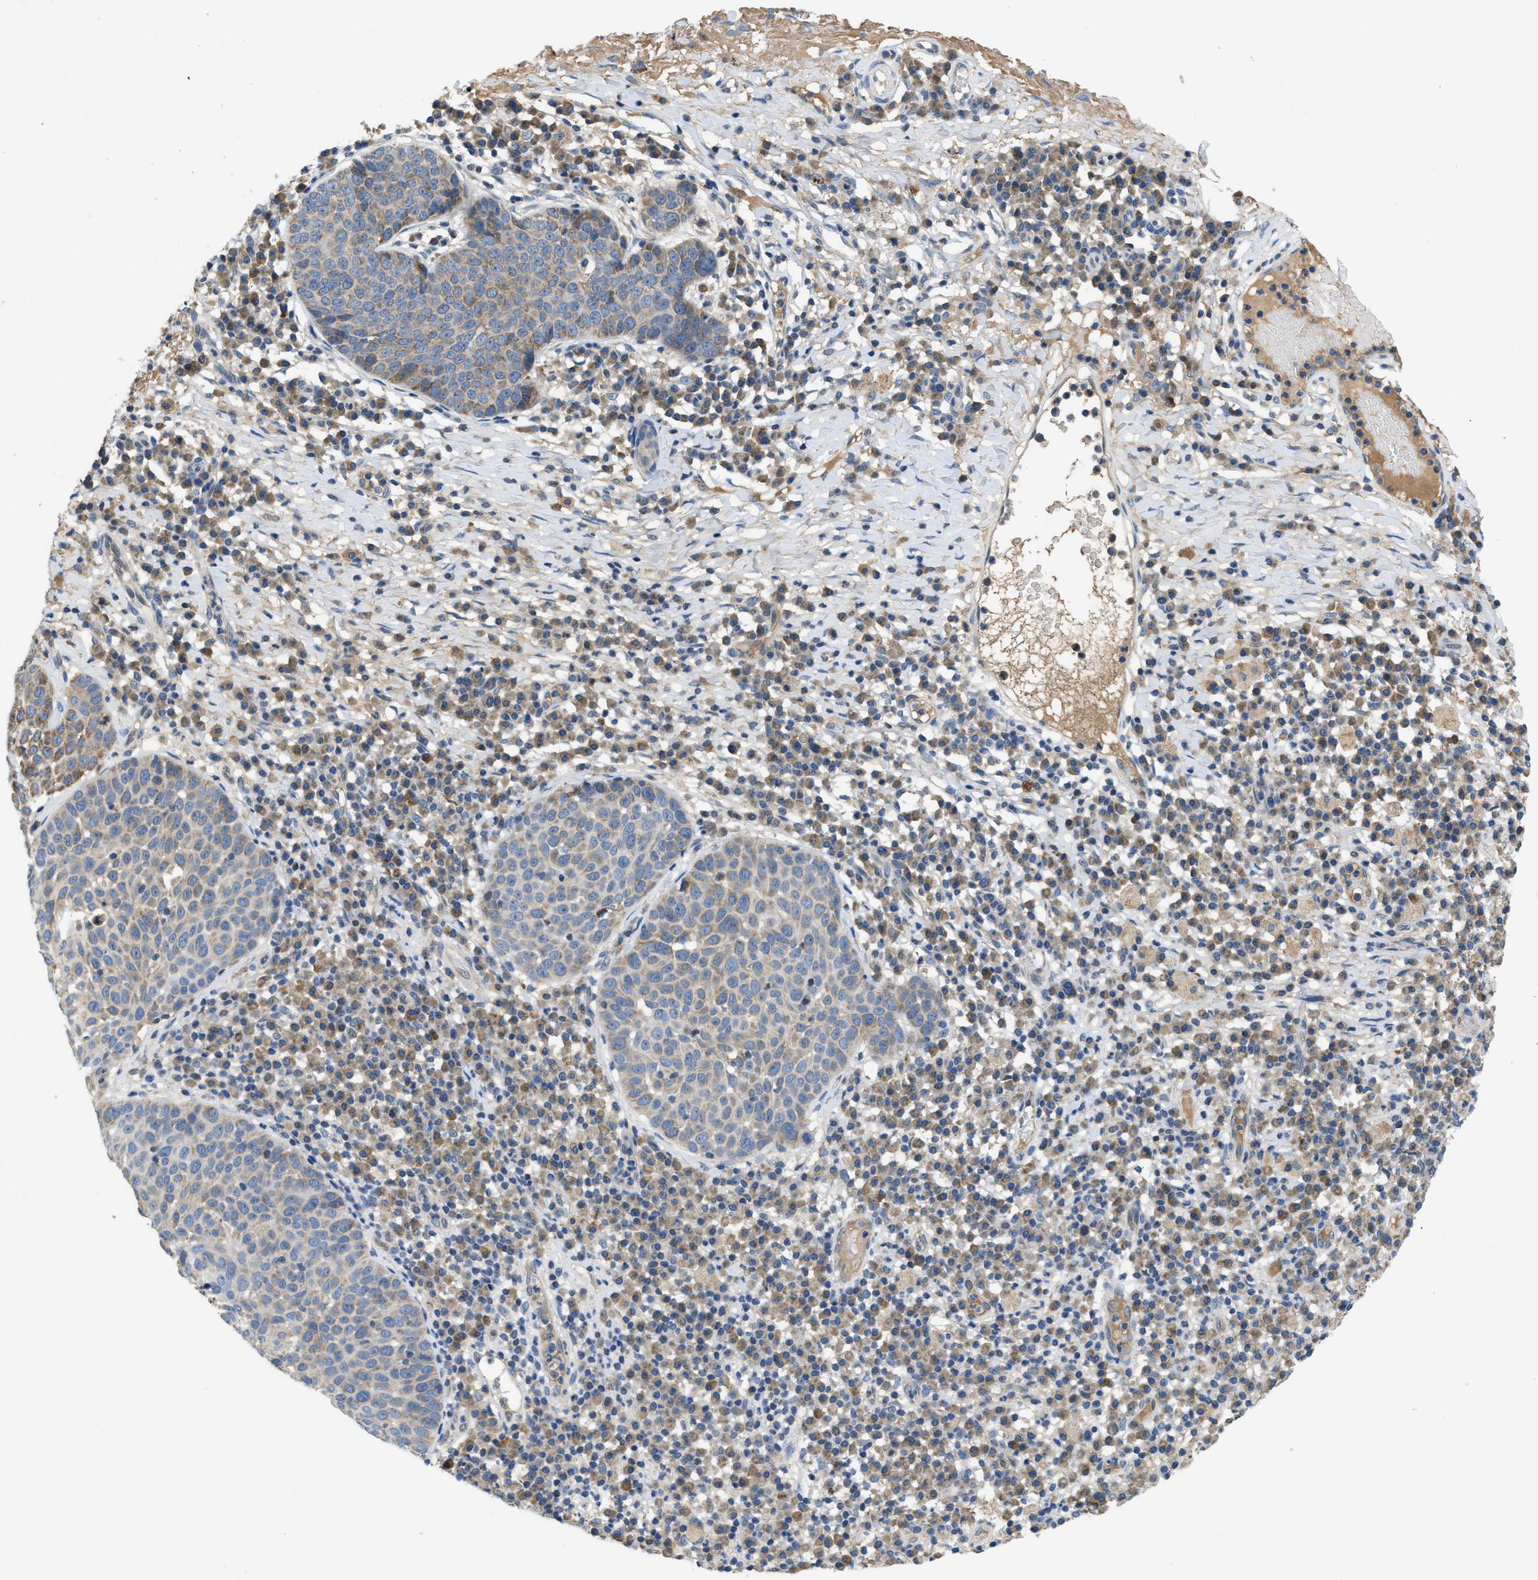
{"staining": {"intensity": "weak", "quantity": "<25%", "location": "cytoplasmic/membranous"}, "tissue": "skin cancer", "cell_type": "Tumor cells", "image_type": "cancer", "snomed": [{"axis": "morphology", "description": "Squamous cell carcinoma in situ, NOS"}, {"axis": "morphology", "description": "Squamous cell carcinoma, NOS"}, {"axis": "topography", "description": "Skin"}], "caption": "Human skin cancer stained for a protein using immunohistochemistry shows no positivity in tumor cells.", "gene": "PNKD", "patient": {"sex": "male", "age": 93}}